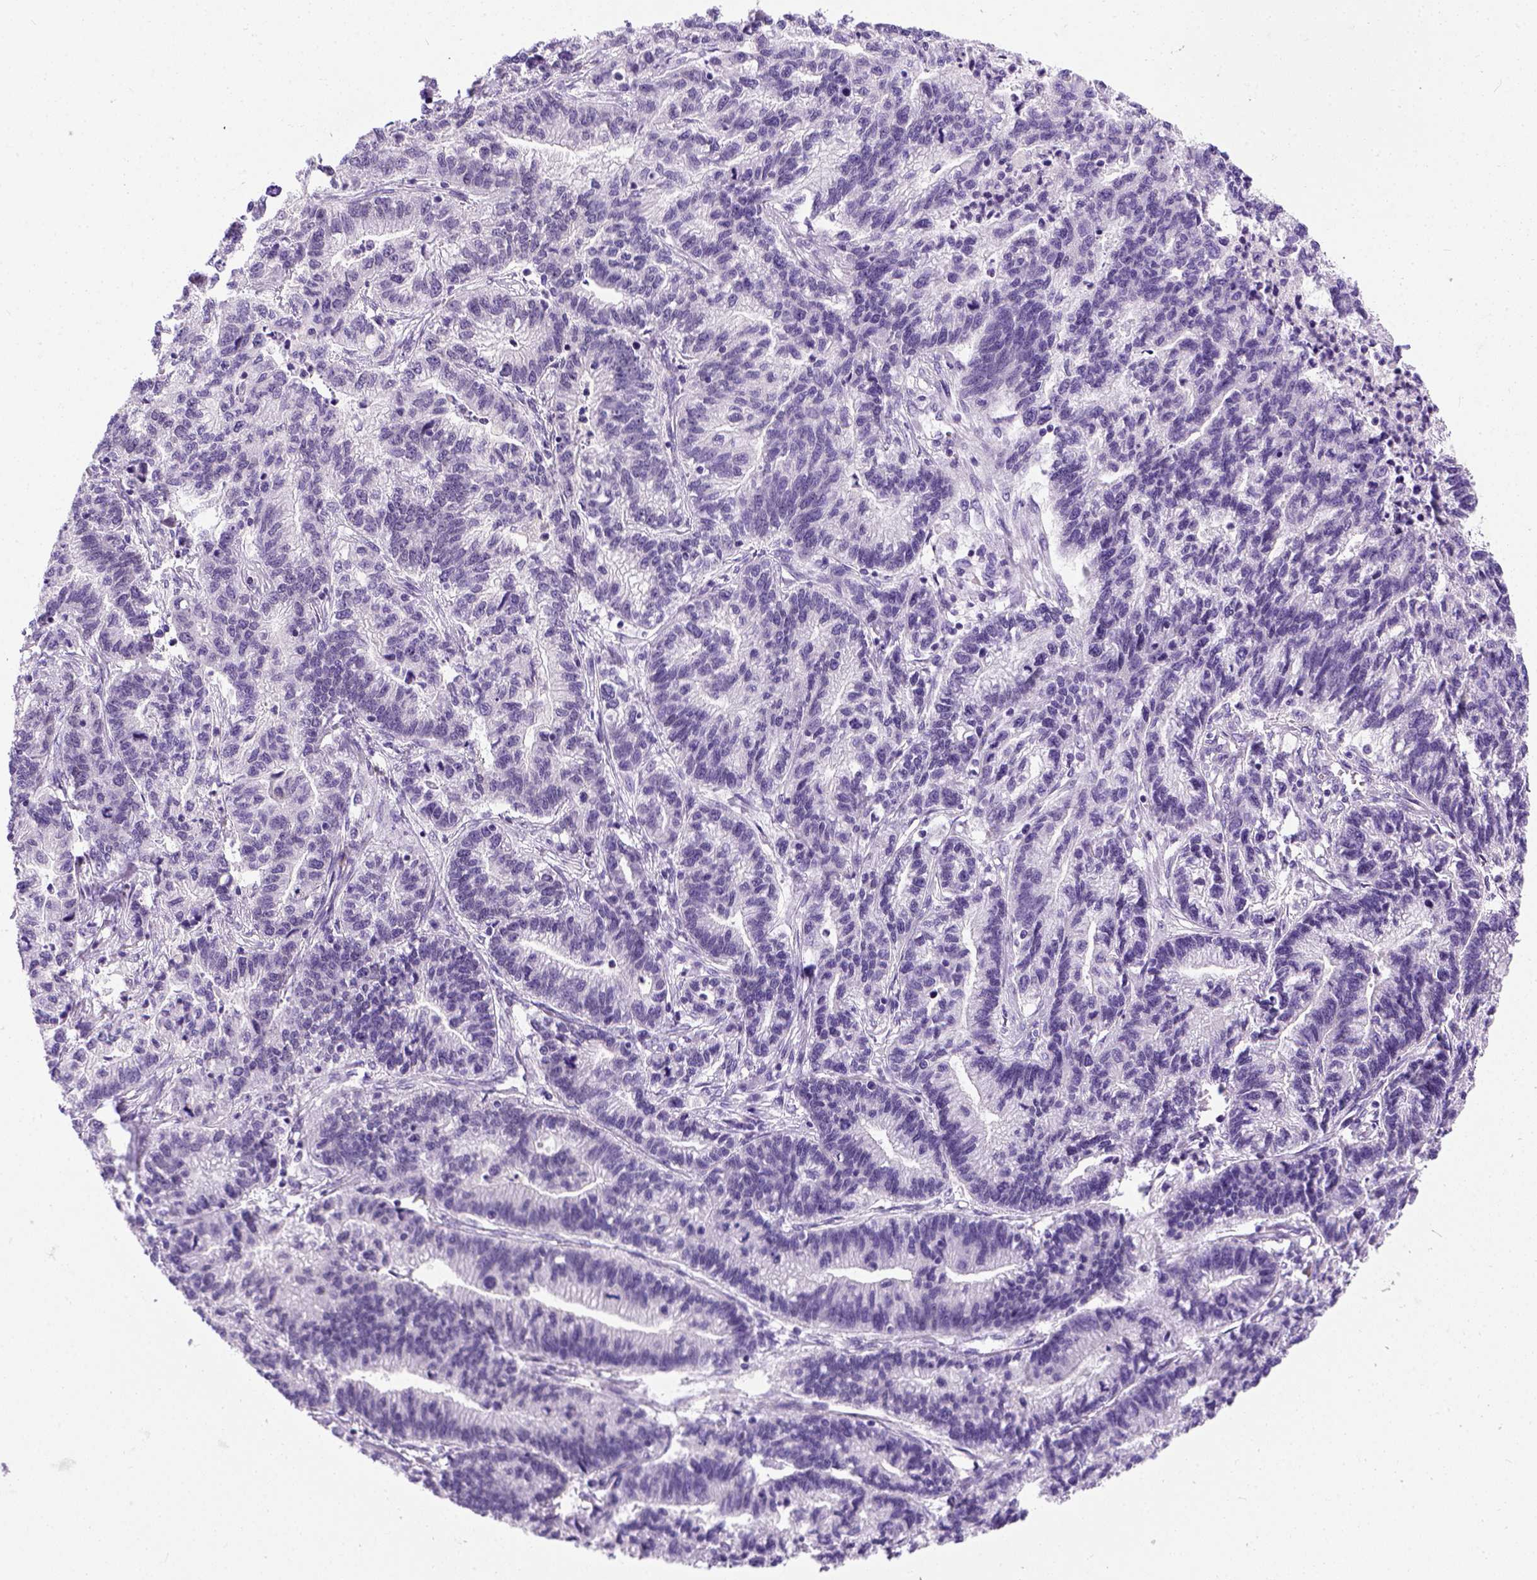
{"staining": {"intensity": "negative", "quantity": "none", "location": "none"}, "tissue": "stomach cancer", "cell_type": "Tumor cells", "image_type": "cancer", "snomed": [{"axis": "morphology", "description": "Adenocarcinoma, NOS"}, {"axis": "topography", "description": "Stomach"}], "caption": "High power microscopy micrograph of an IHC photomicrograph of stomach cancer (adenocarcinoma), revealing no significant expression in tumor cells.", "gene": "FAM184B", "patient": {"sex": "male", "age": 83}}